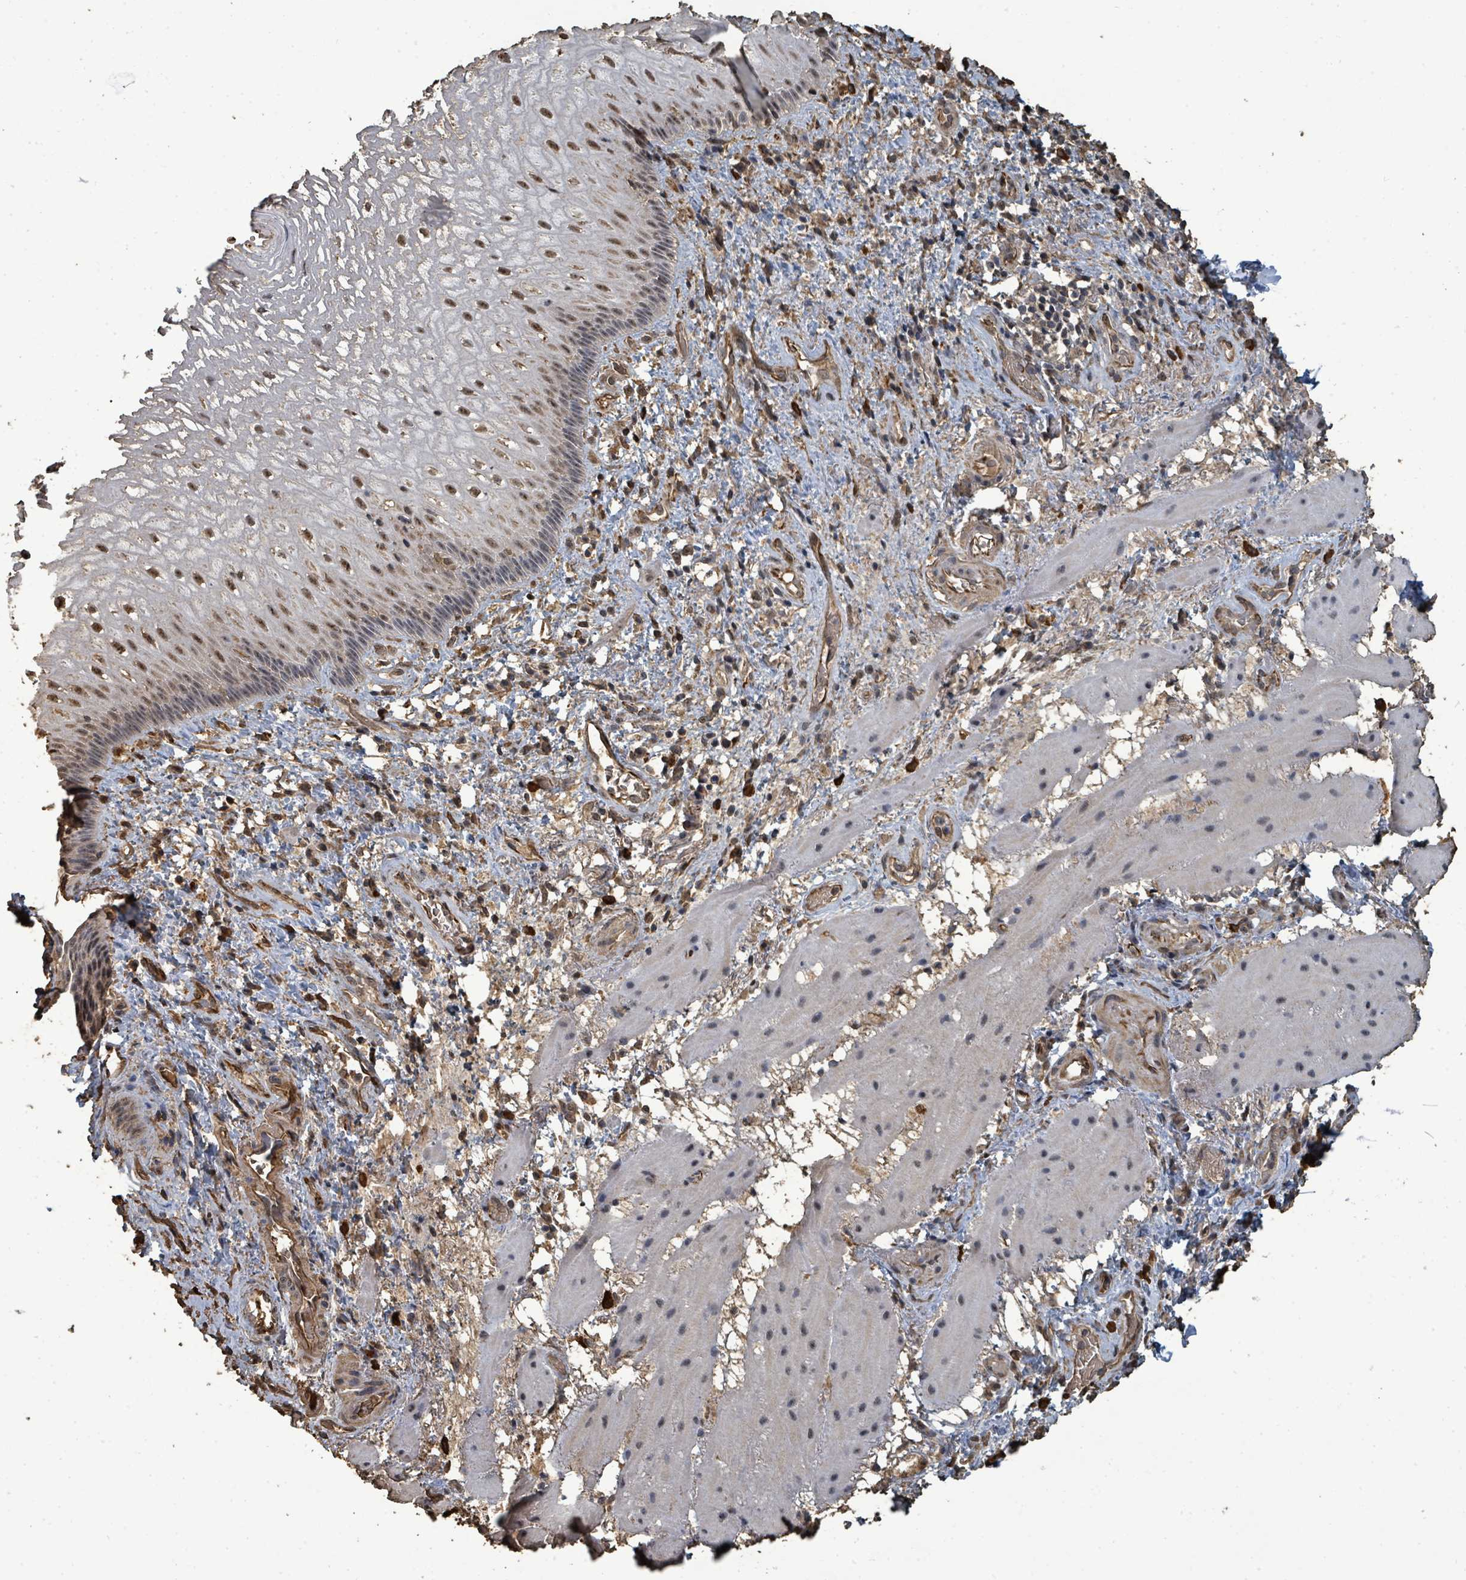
{"staining": {"intensity": "moderate", "quantity": "<25%", "location": "nuclear"}, "tissue": "esophagus", "cell_type": "Squamous epithelial cells", "image_type": "normal", "snomed": [{"axis": "morphology", "description": "Normal tissue, NOS"}, {"axis": "topography", "description": "Esophagus"}], "caption": "Esophagus stained with DAB (3,3'-diaminobenzidine) IHC displays low levels of moderate nuclear expression in approximately <25% of squamous epithelial cells. The protein of interest is stained brown, and the nuclei are stained in blue (DAB (3,3'-diaminobenzidine) IHC with brightfield microscopy, high magnification).", "gene": "C6orf52", "patient": {"sex": "female", "age": 75}}